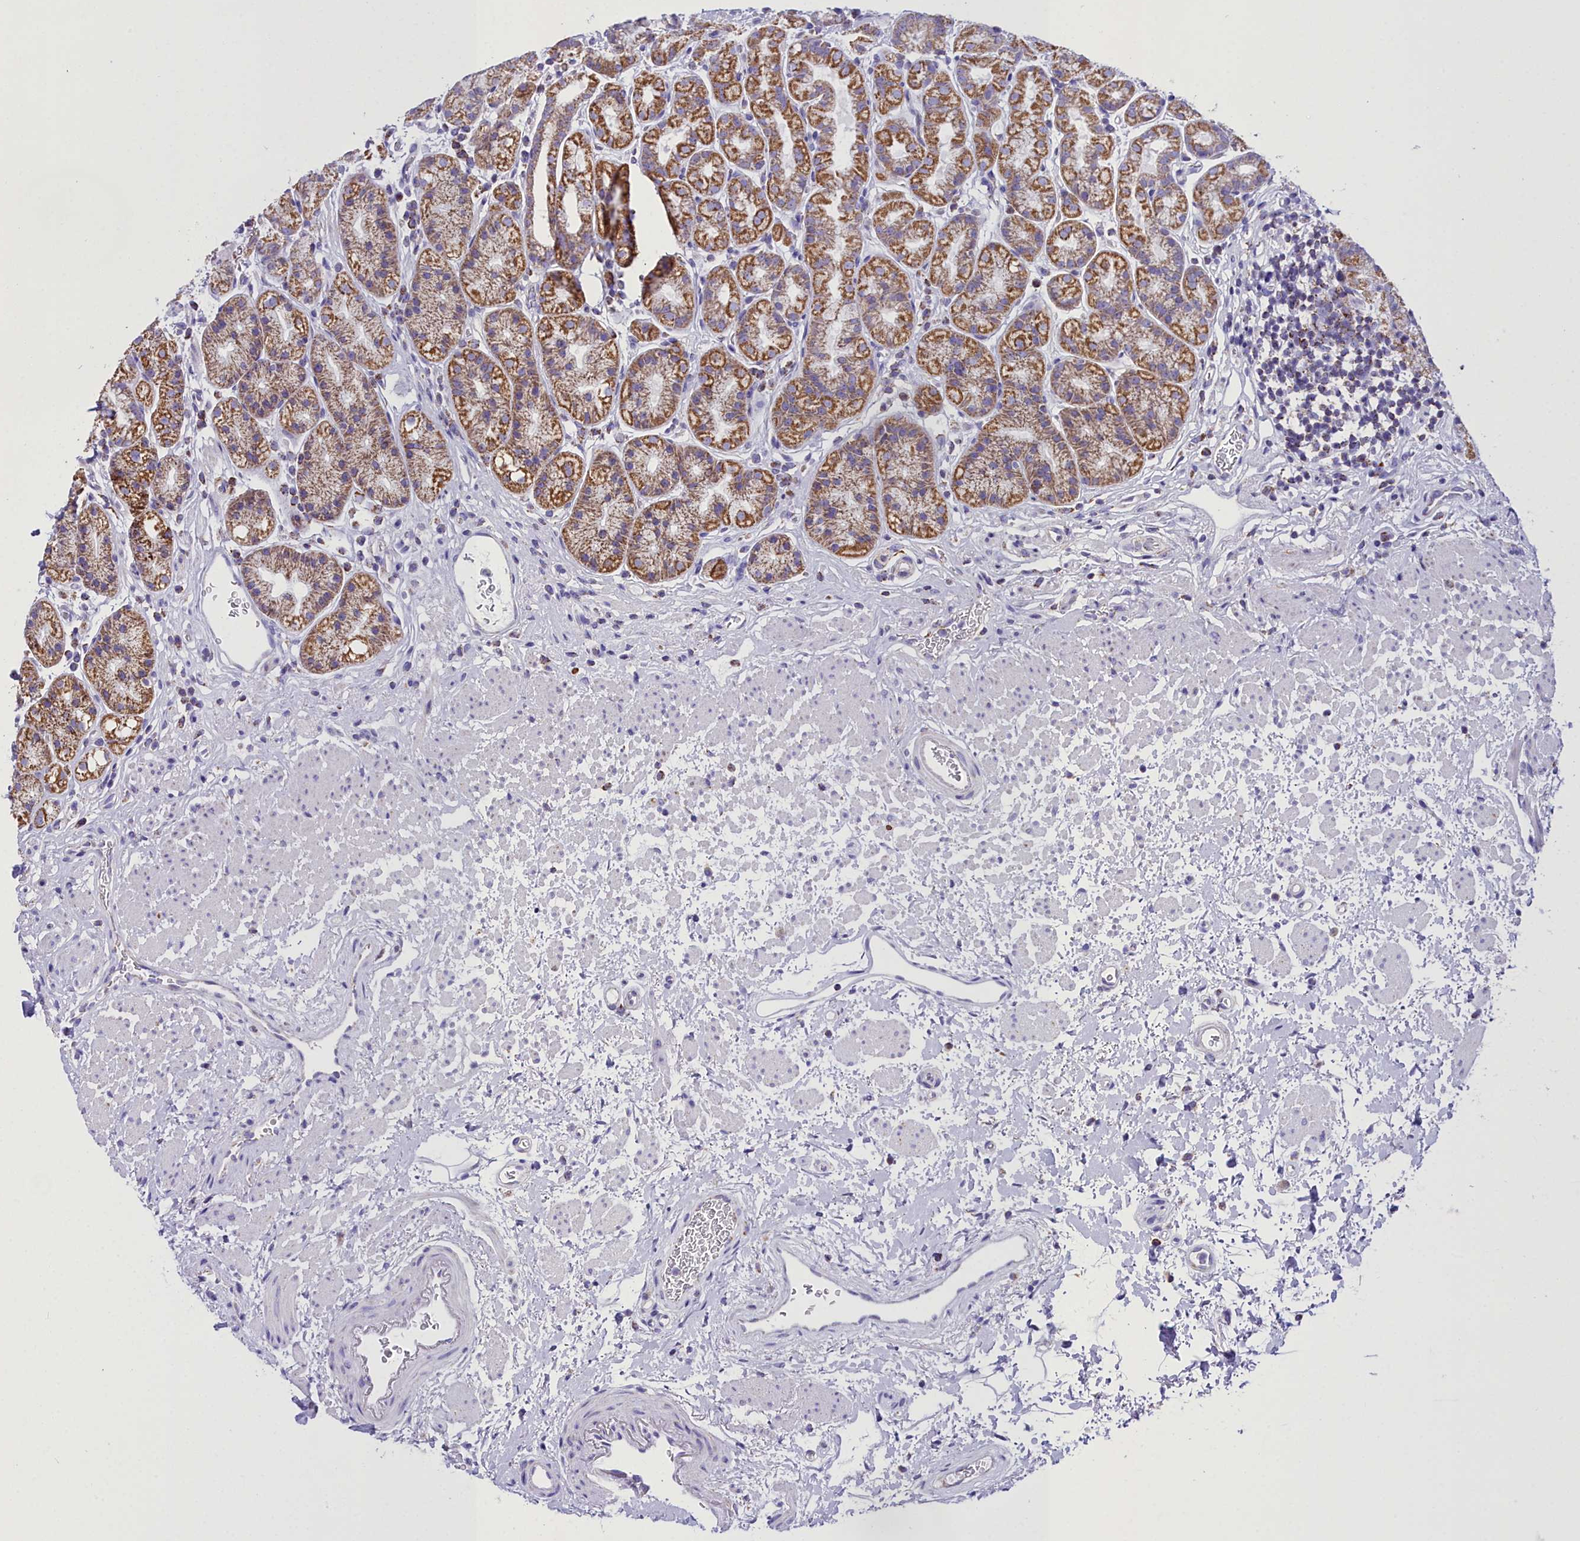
{"staining": {"intensity": "moderate", "quantity": ">75%", "location": "cytoplasmic/membranous"}, "tissue": "stomach", "cell_type": "Glandular cells", "image_type": "normal", "snomed": [{"axis": "morphology", "description": "Normal tissue, NOS"}, {"axis": "topography", "description": "Stomach"}], "caption": "High-power microscopy captured an immunohistochemistry (IHC) micrograph of unremarkable stomach, revealing moderate cytoplasmic/membranous staining in approximately >75% of glandular cells. Using DAB (brown) and hematoxylin (blue) stains, captured at high magnification using brightfield microscopy.", "gene": "WDFY3", "patient": {"sex": "male", "age": 63}}